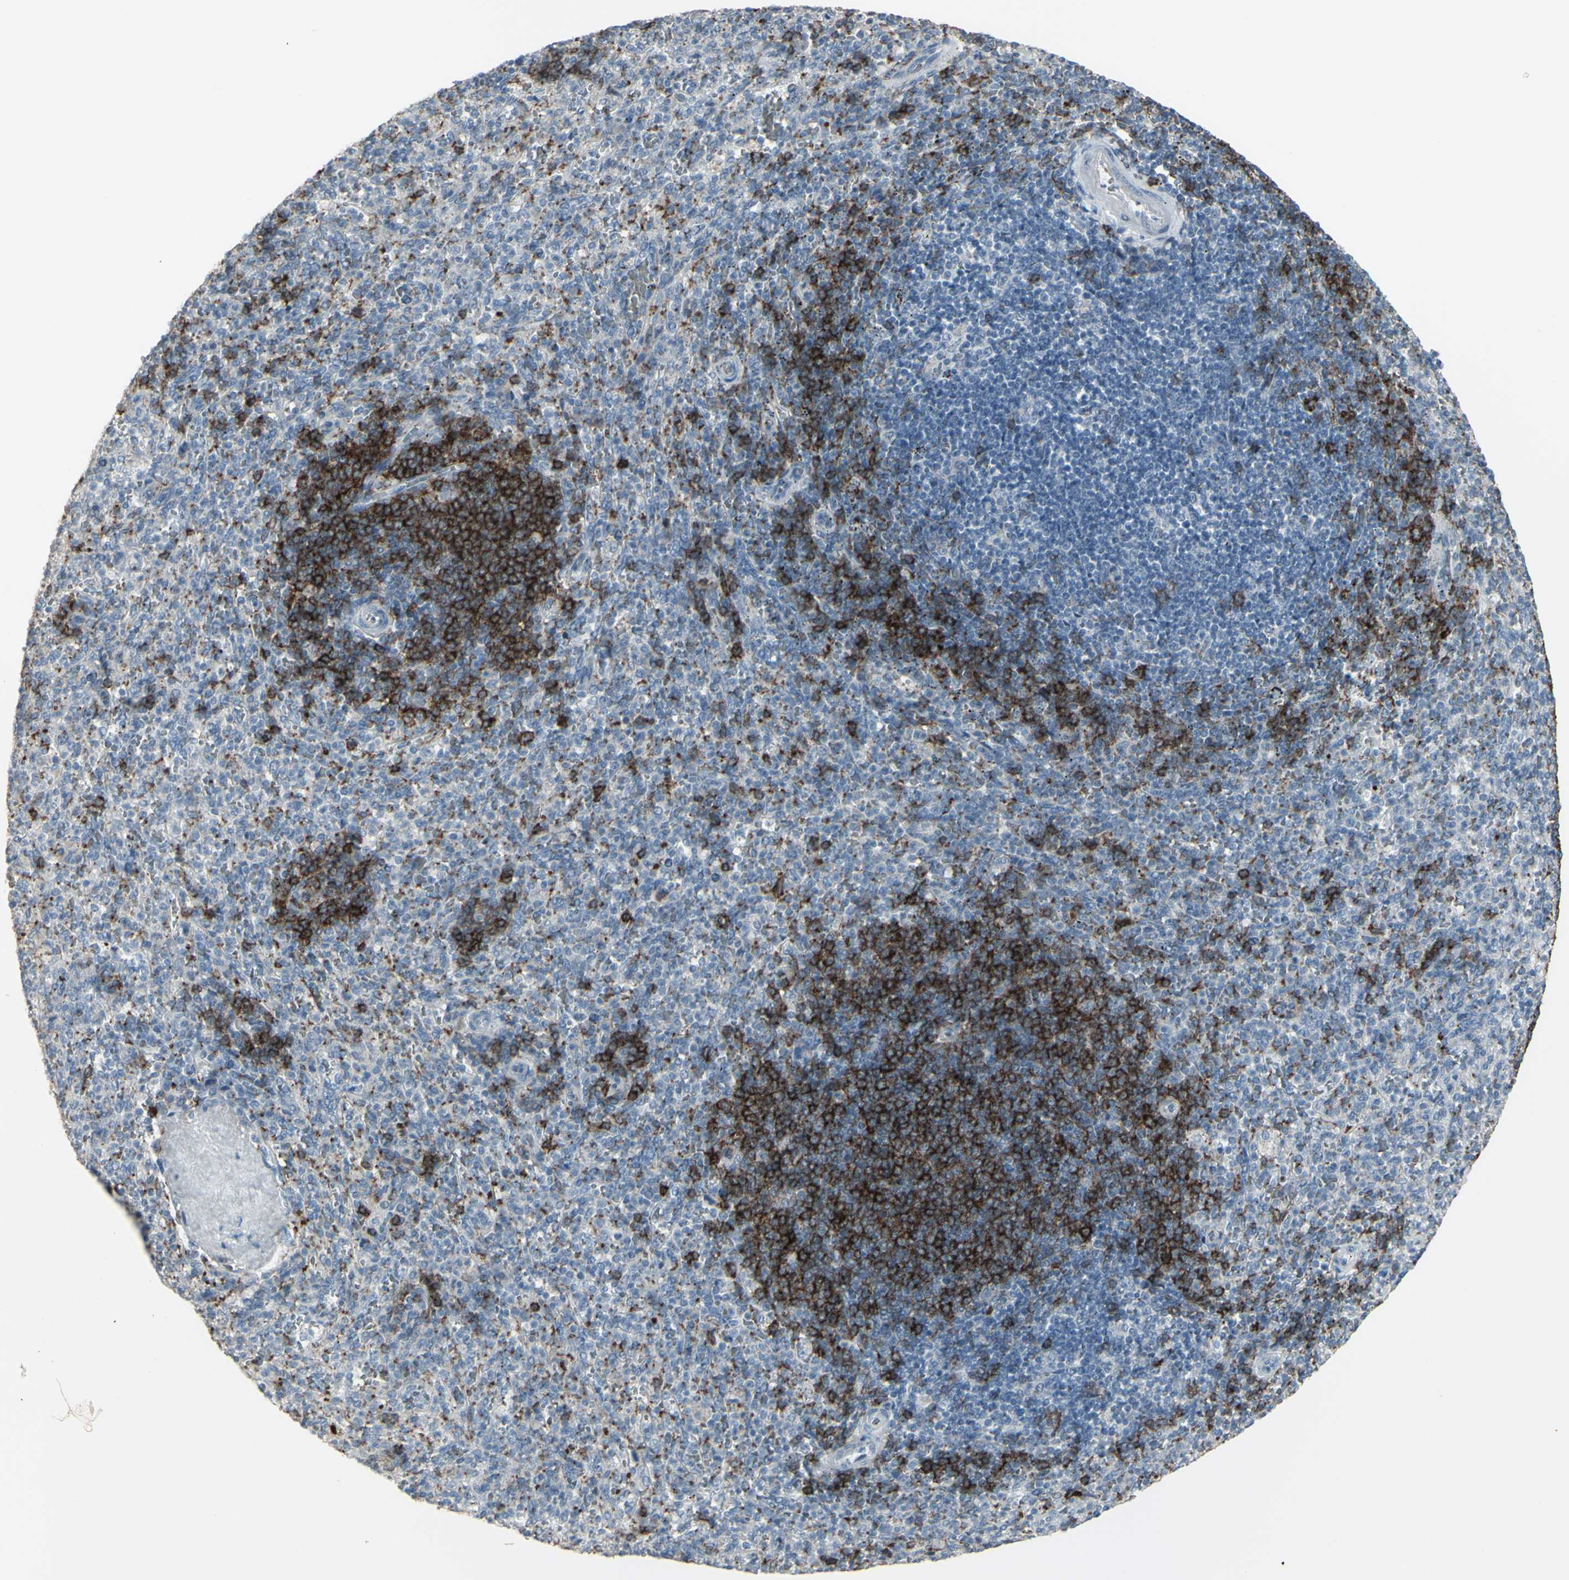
{"staining": {"intensity": "strong", "quantity": "<25%", "location": "cytoplasmic/membranous"}, "tissue": "spleen", "cell_type": "Cells in red pulp", "image_type": "normal", "snomed": [{"axis": "morphology", "description": "Normal tissue, NOS"}, {"axis": "topography", "description": "Spleen"}], "caption": "Immunohistochemistry (IHC) image of normal human spleen stained for a protein (brown), which displays medium levels of strong cytoplasmic/membranous staining in about <25% of cells in red pulp.", "gene": "CD79B", "patient": {"sex": "male", "age": 36}}